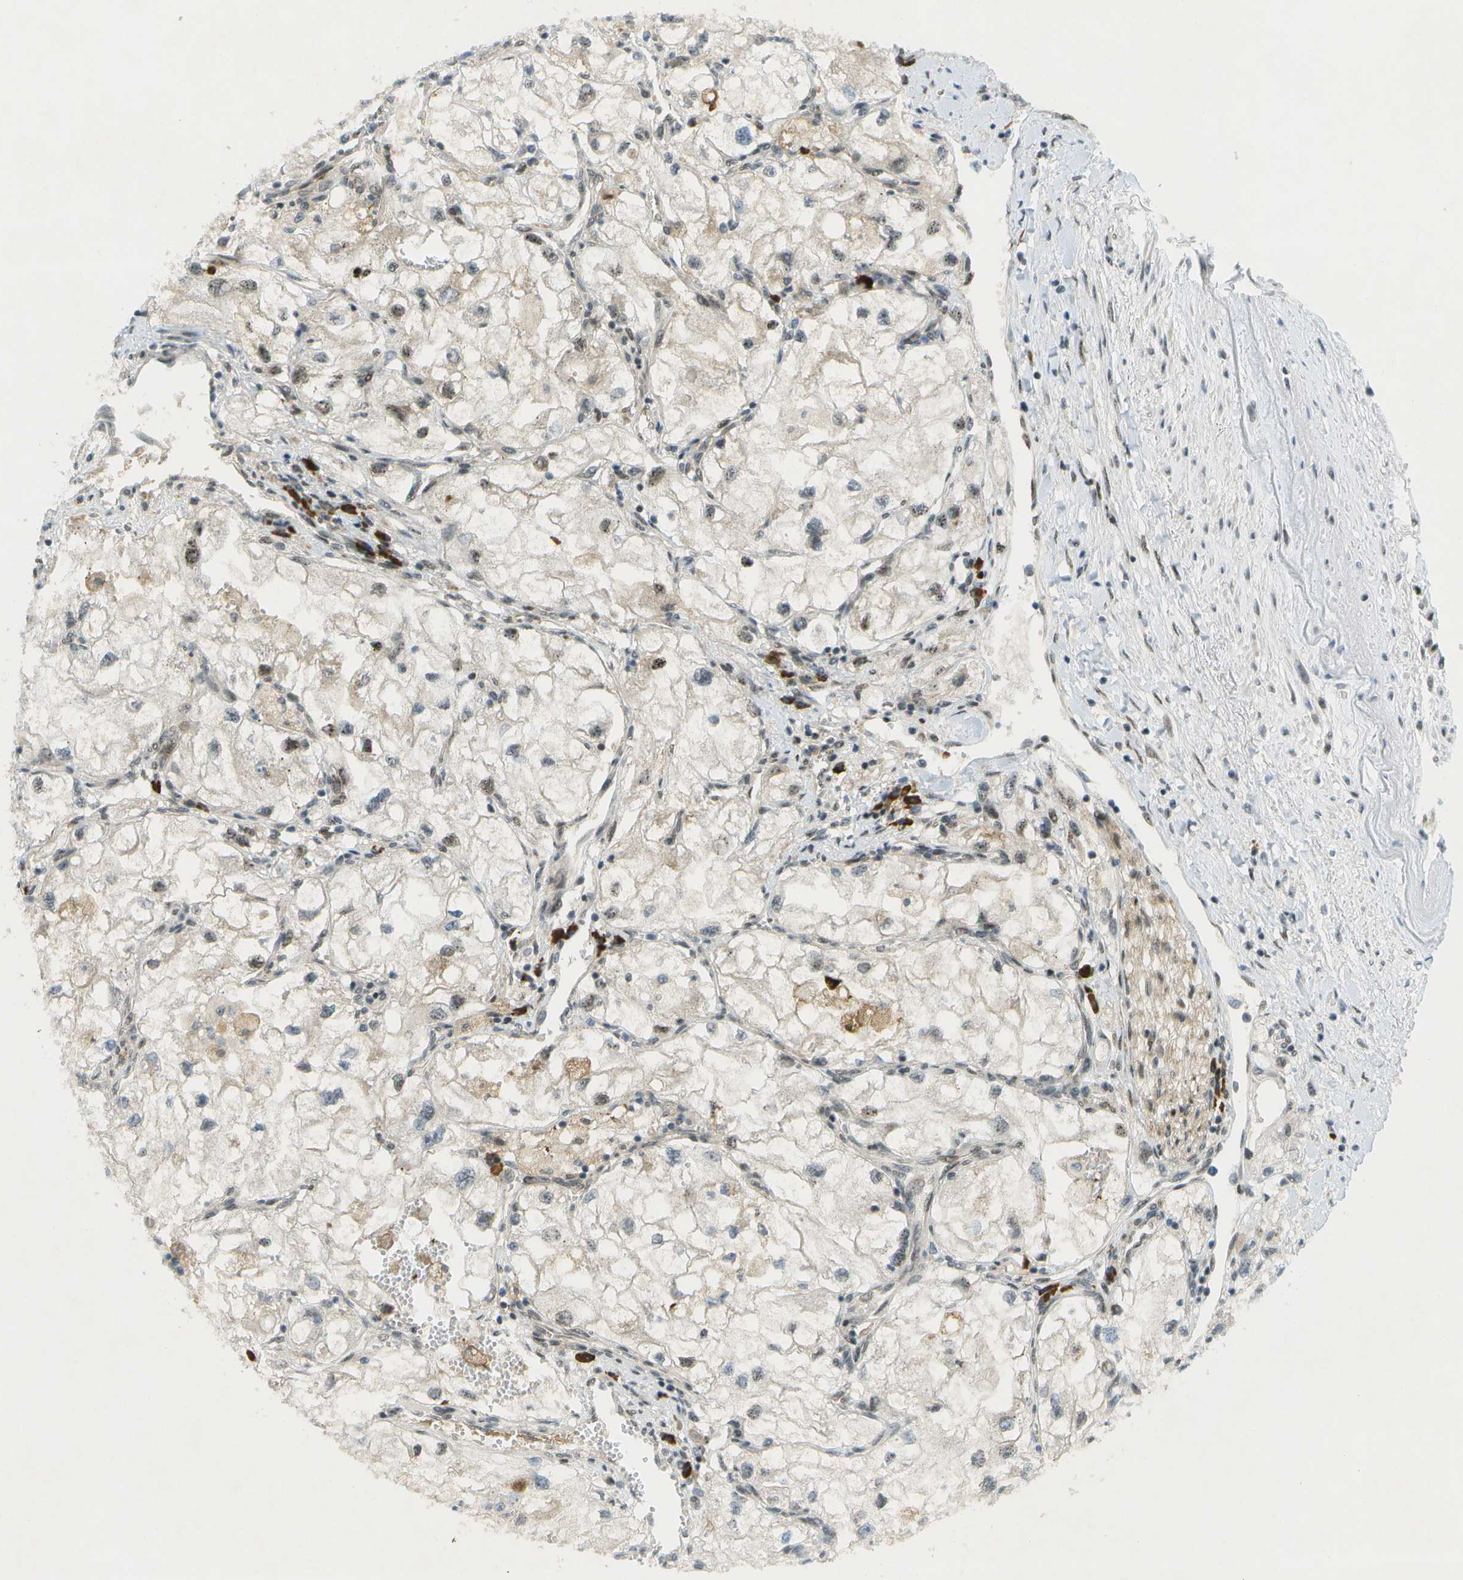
{"staining": {"intensity": "weak", "quantity": ">75%", "location": "nuclear"}, "tissue": "renal cancer", "cell_type": "Tumor cells", "image_type": "cancer", "snomed": [{"axis": "morphology", "description": "Adenocarcinoma, NOS"}, {"axis": "topography", "description": "Kidney"}], "caption": "Renal adenocarcinoma stained with a protein marker reveals weak staining in tumor cells.", "gene": "CACNB4", "patient": {"sex": "female", "age": 70}}